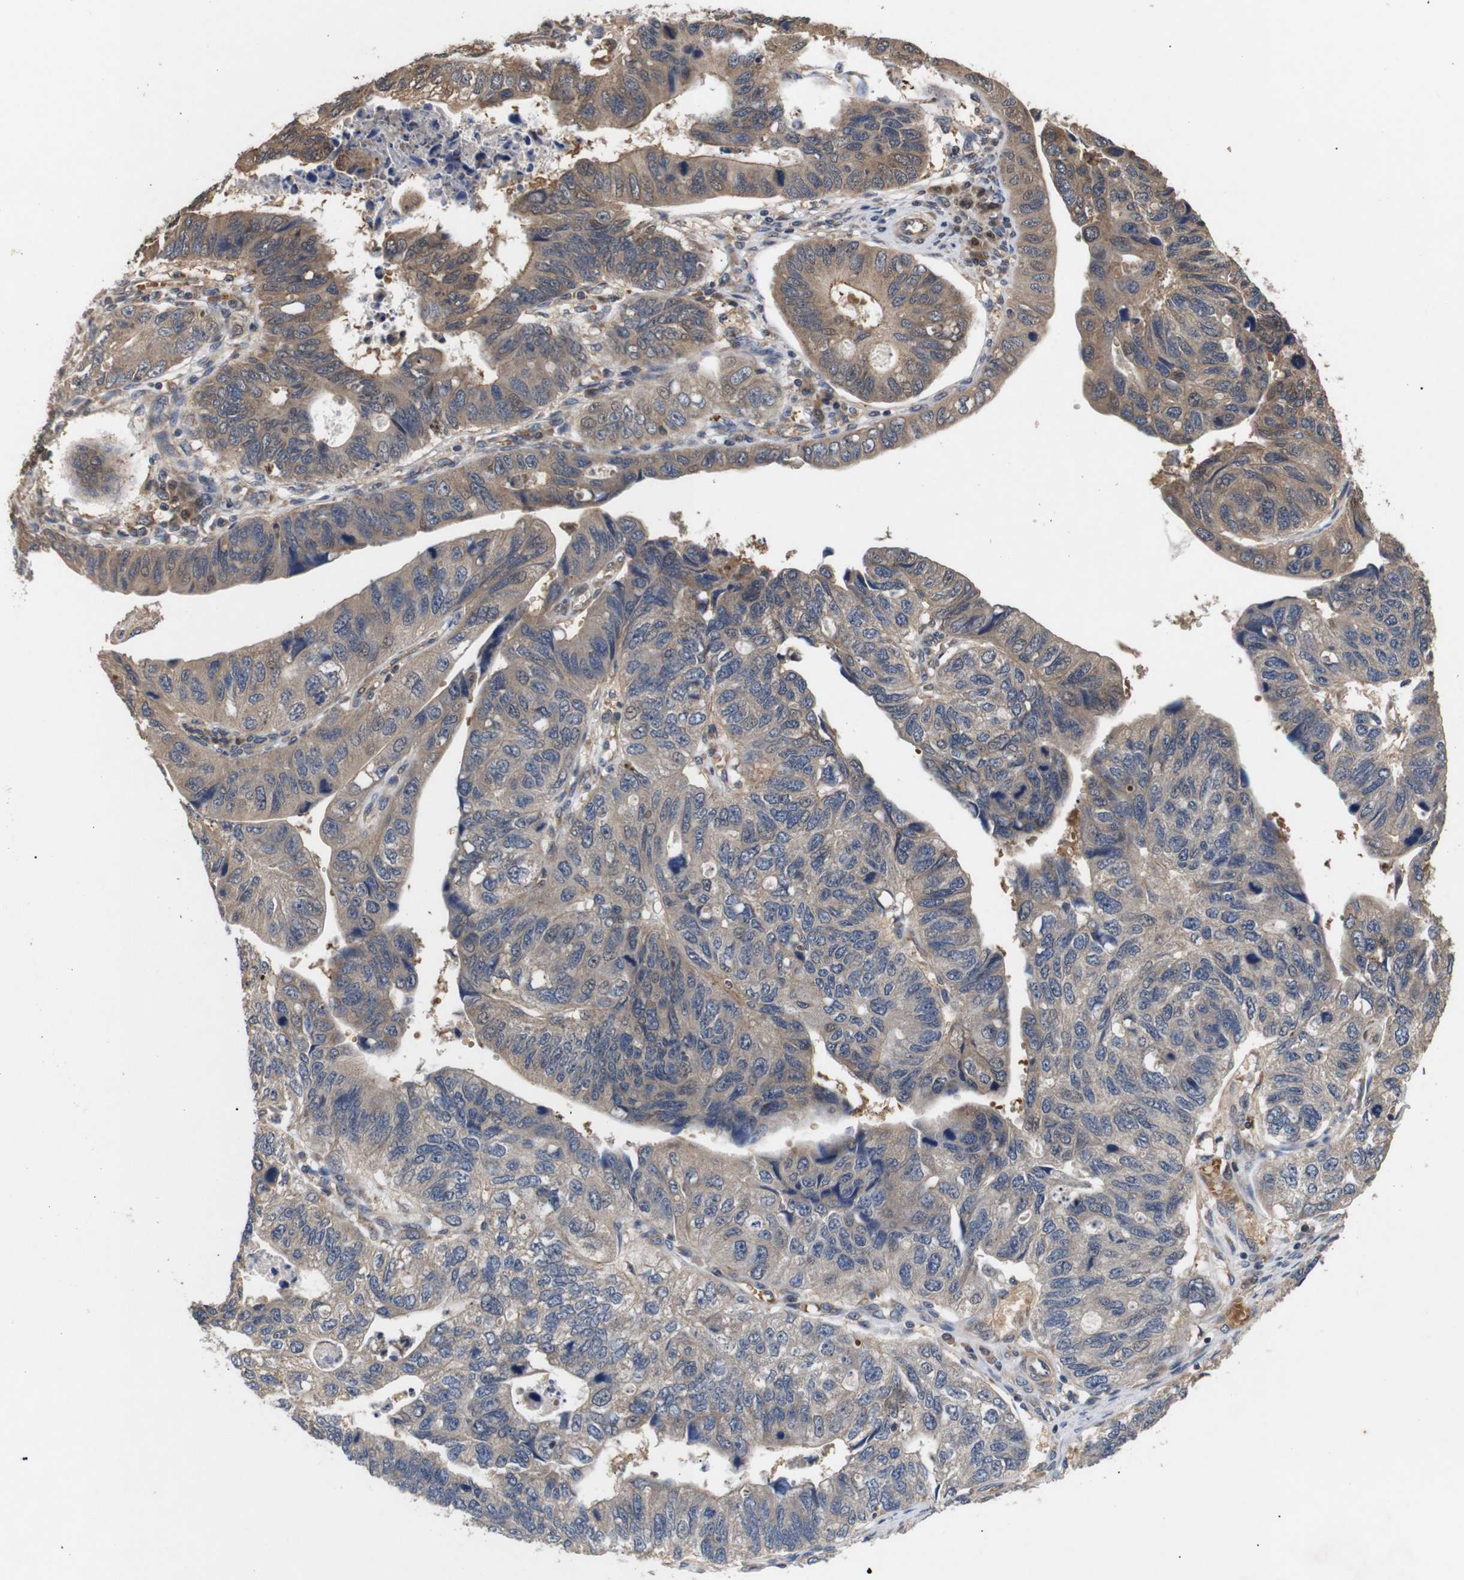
{"staining": {"intensity": "moderate", "quantity": ">75%", "location": "cytoplasmic/membranous"}, "tissue": "stomach cancer", "cell_type": "Tumor cells", "image_type": "cancer", "snomed": [{"axis": "morphology", "description": "Adenocarcinoma, NOS"}, {"axis": "topography", "description": "Stomach"}], "caption": "DAB (3,3'-diaminobenzidine) immunohistochemical staining of human stomach cancer (adenocarcinoma) reveals moderate cytoplasmic/membranous protein expression in about >75% of tumor cells.", "gene": "DDR1", "patient": {"sex": "male", "age": 59}}